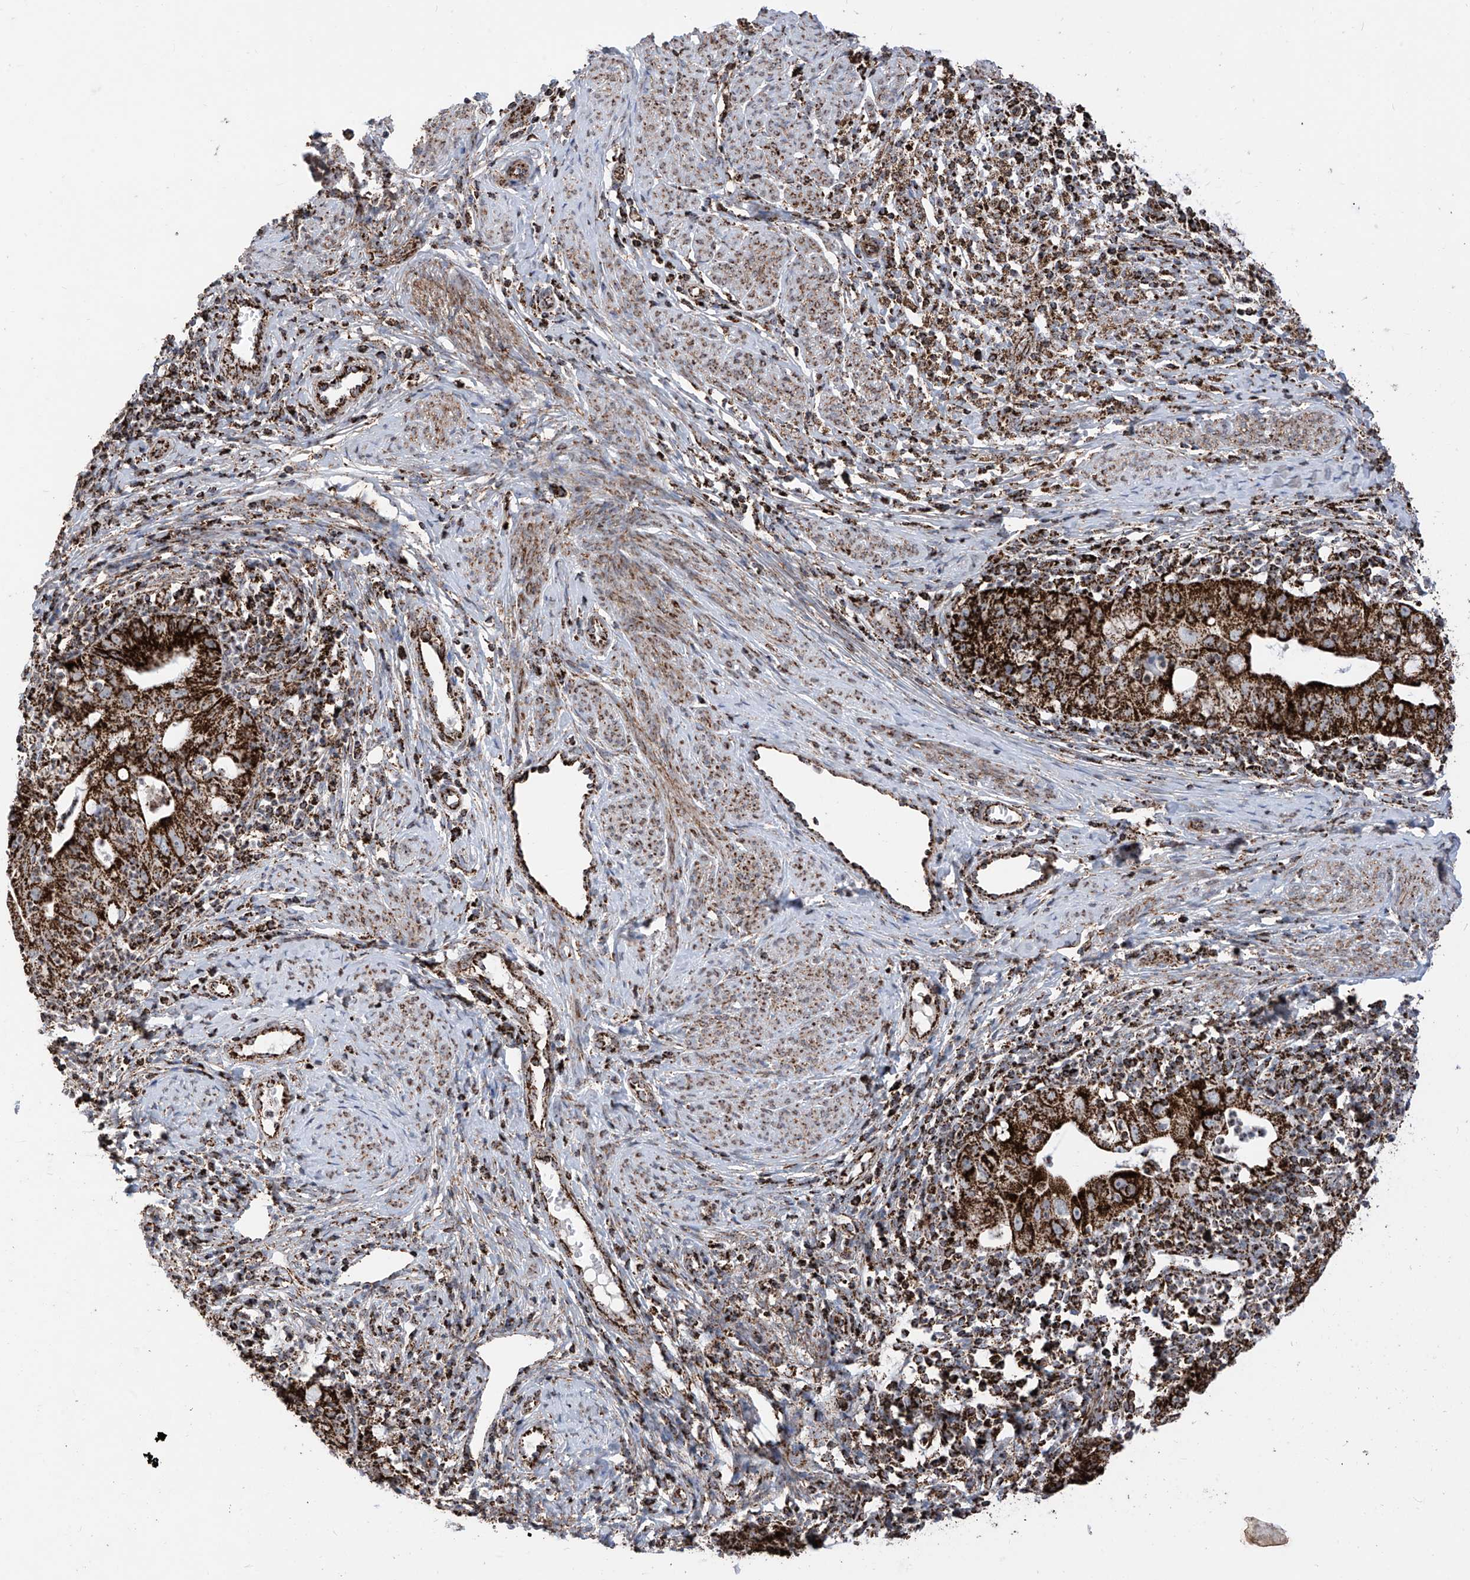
{"staining": {"intensity": "strong", "quantity": ">75%", "location": "cytoplasmic/membranous"}, "tissue": "cervical cancer", "cell_type": "Tumor cells", "image_type": "cancer", "snomed": [{"axis": "morphology", "description": "Adenocarcinoma, NOS"}, {"axis": "topography", "description": "Cervix"}], "caption": "This photomicrograph displays cervical adenocarcinoma stained with IHC to label a protein in brown. The cytoplasmic/membranous of tumor cells show strong positivity for the protein. Nuclei are counter-stained blue.", "gene": "COX5B", "patient": {"sex": "female", "age": 36}}